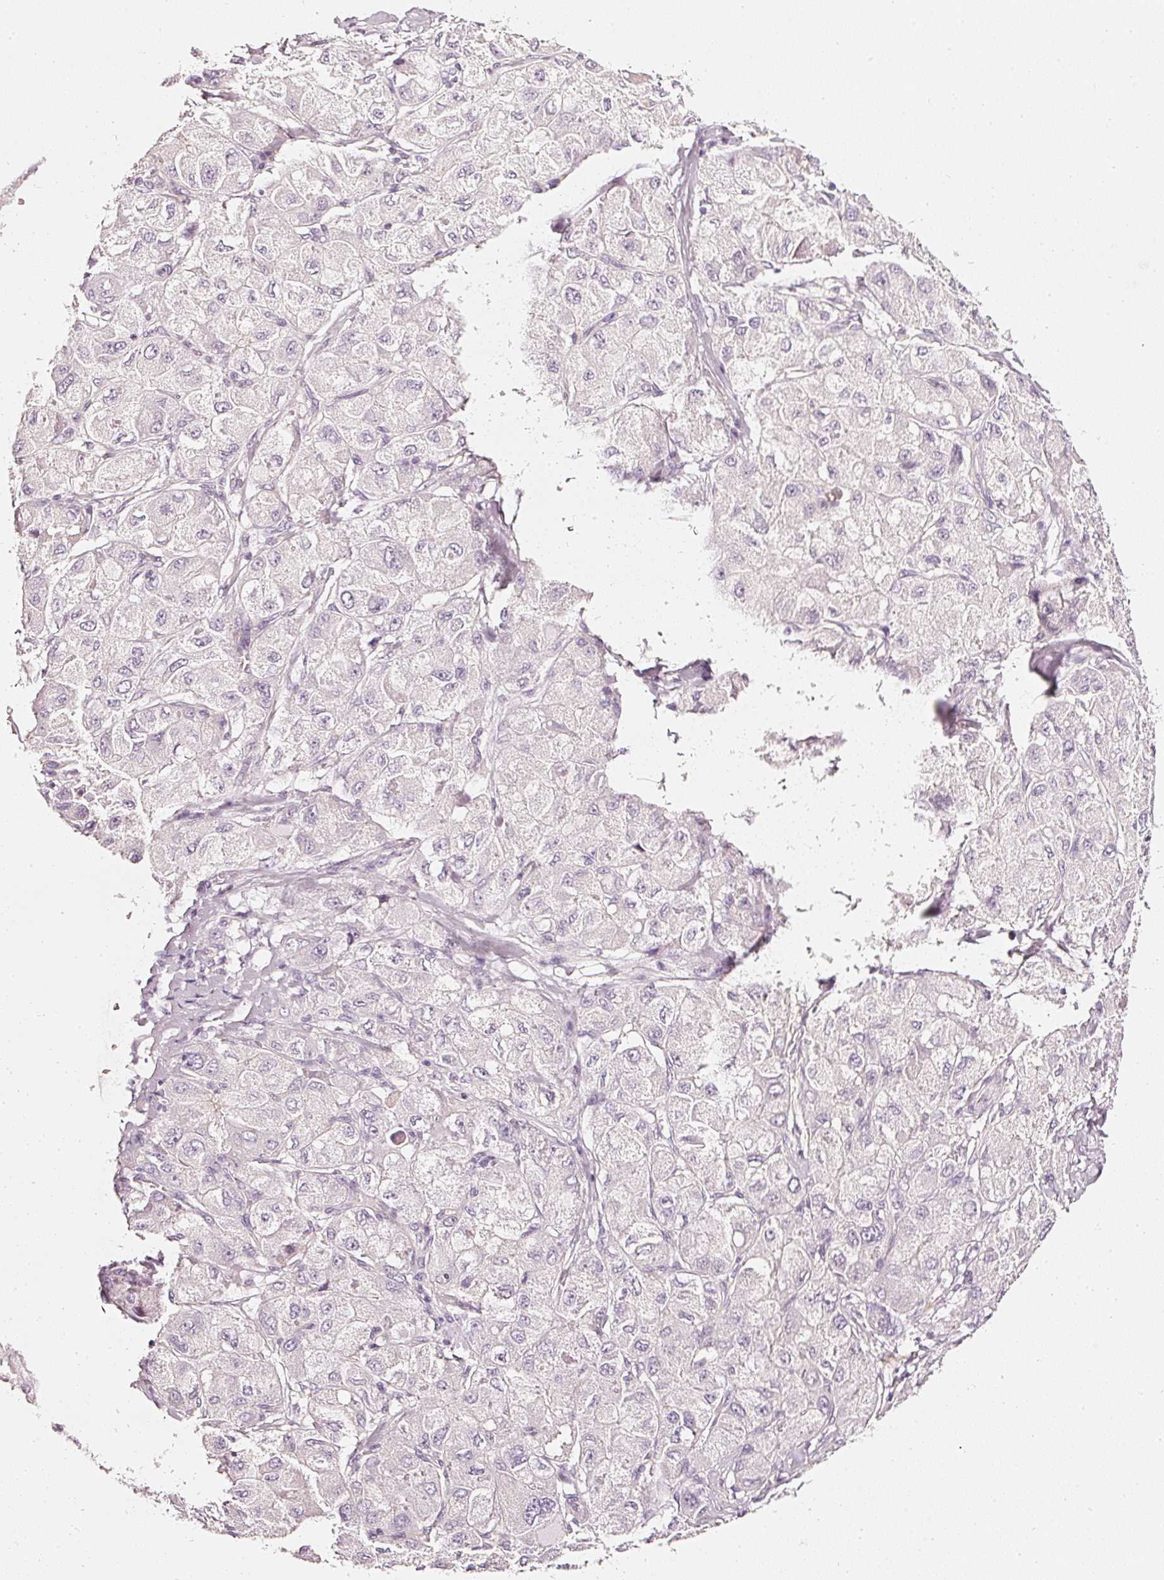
{"staining": {"intensity": "negative", "quantity": "none", "location": "none"}, "tissue": "liver cancer", "cell_type": "Tumor cells", "image_type": "cancer", "snomed": [{"axis": "morphology", "description": "Carcinoma, Hepatocellular, NOS"}, {"axis": "topography", "description": "Liver"}], "caption": "Tumor cells are negative for brown protein staining in liver cancer. Brightfield microscopy of immunohistochemistry (IHC) stained with DAB (3,3'-diaminobenzidine) (brown) and hematoxylin (blue), captured at high magnification.", "gene": "CNP", "patient": {"sex": "male", "age": 80}}